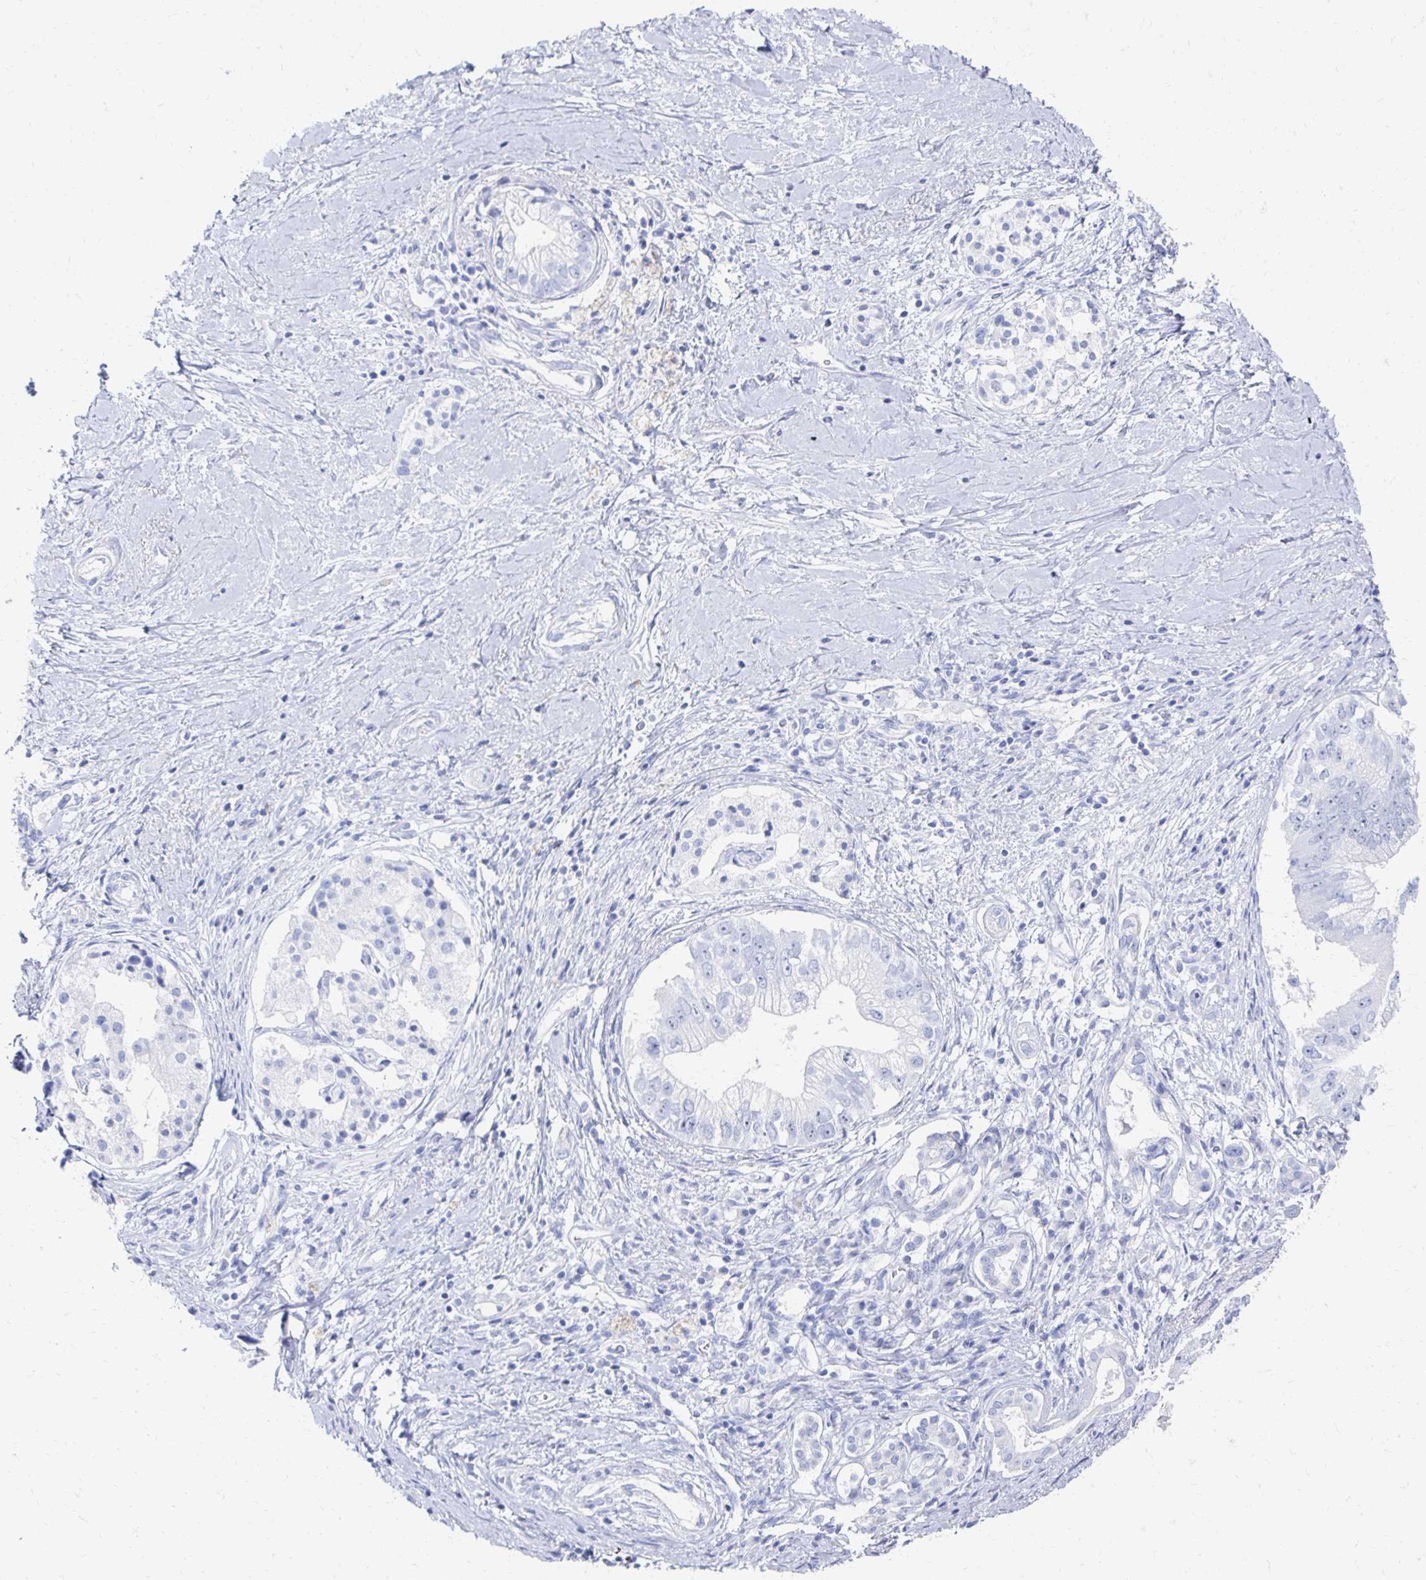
{"staining": {"intensity": "negative", "quantity": "none", "location": "none"}, "tissue": "pancreatic cancer", "cell_type": "Tumor cells", "image_type": "cancer", "snomed": [{"axis": "morphology", "description": "Adenocarcinoma, NOS"}, {"axis": "topography", "description": "Pancreas"}], "caption": "This is a photomicrograph of immunohistochemistry (IHC) staining of adenocarcinoma (pancreatic), which shows no staining in tumor cells.", "gene": "CST6", "patient": {"sex": "male", "age": 70}}